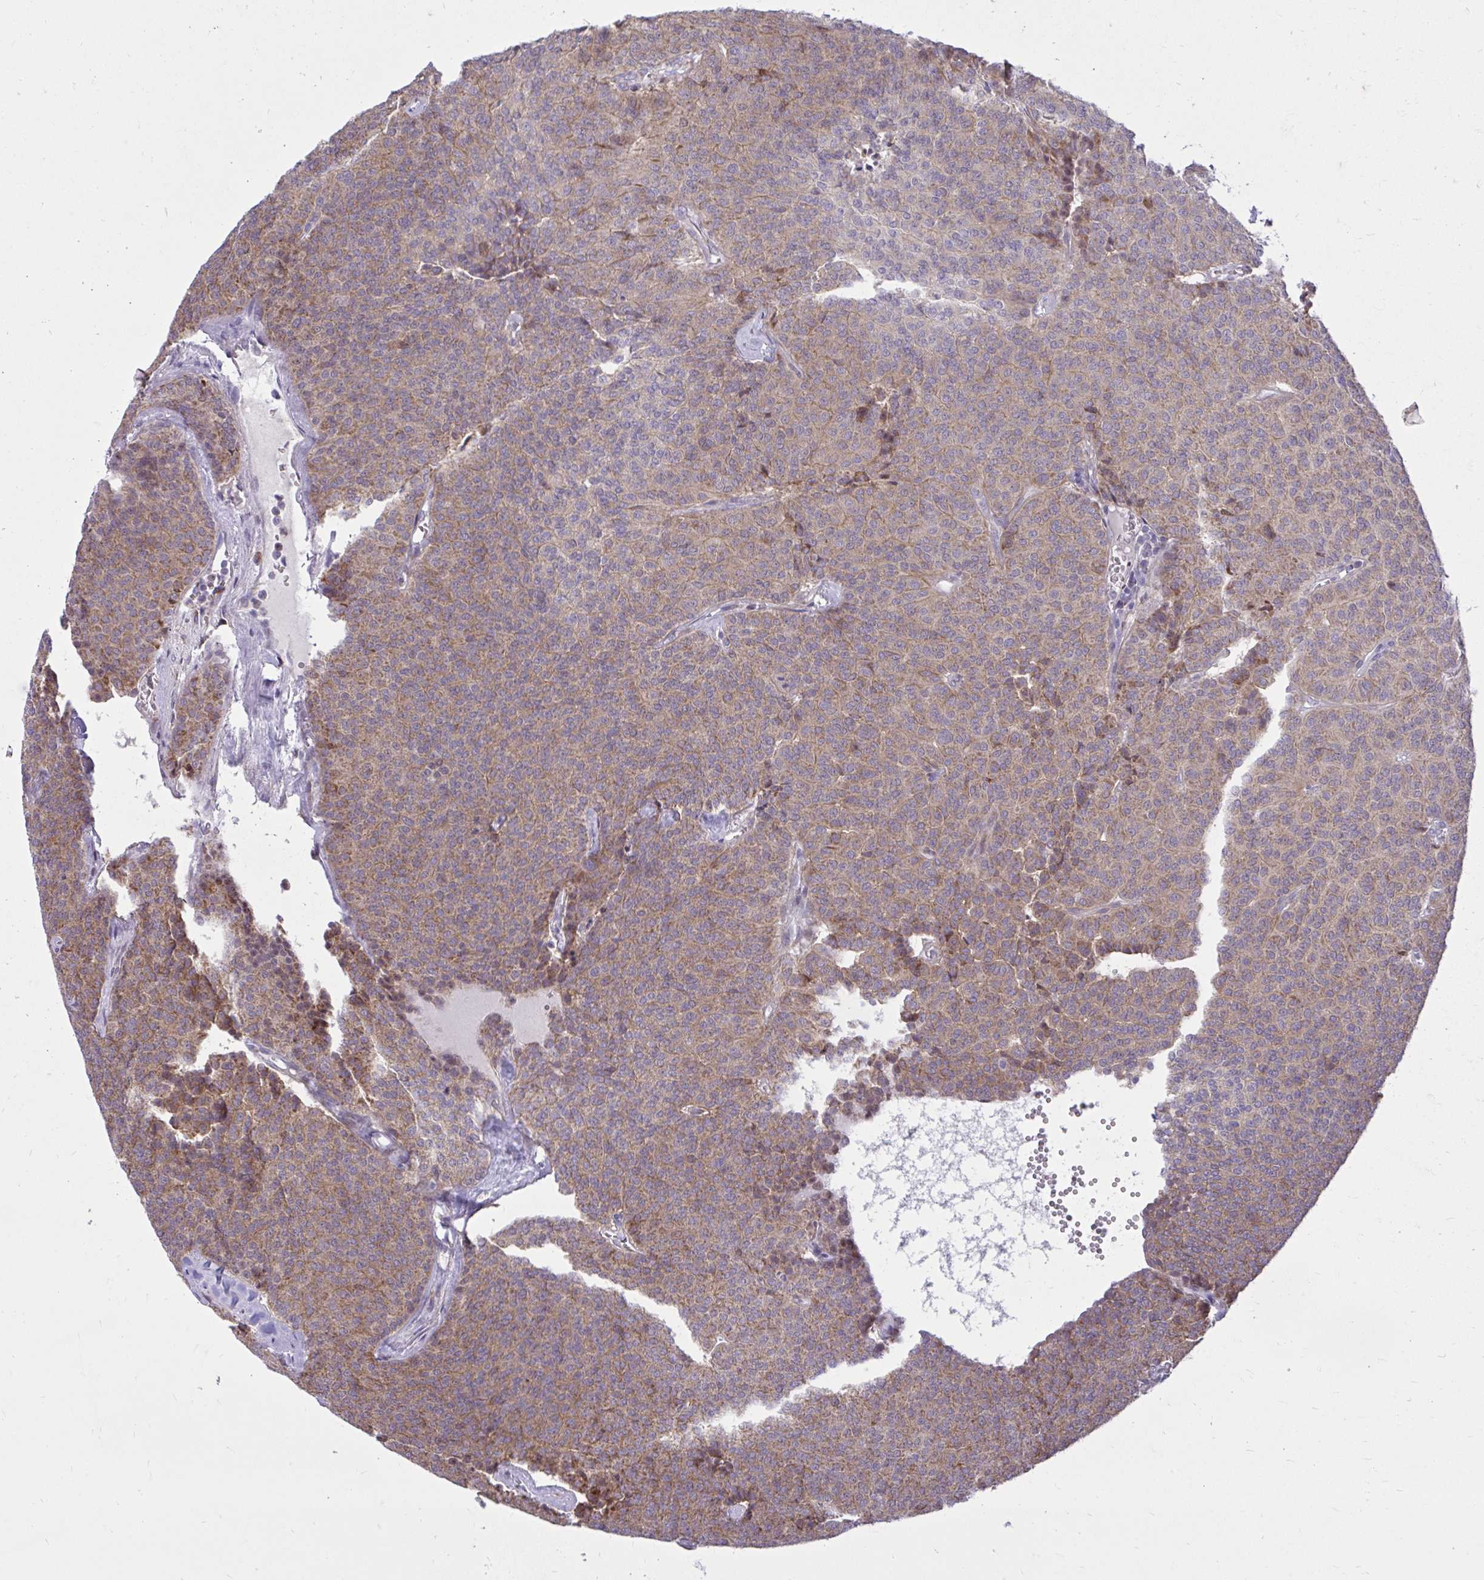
{"staining": {"intensity": "weak", "quantity": ">75%", "location": "cytoplasmic/membranous"}, "tissue": "carcinoid", "cell_type": "Tumor cells", "image_type": "cancer", "snomed": [{"axis": "morphology", "description": "Carcinoid, malignant, NOS"}, {"axis": "topography", "description": "Lung"}], "caption": "There is low levels of weak cytoplasmic/membranous expression in tumor cells of malignant carcinoid, as demonstrated by immunohistochemical staining (brown color).", "gene": "GPRIN3", "patient": {"sex": "male", "age": 61}}